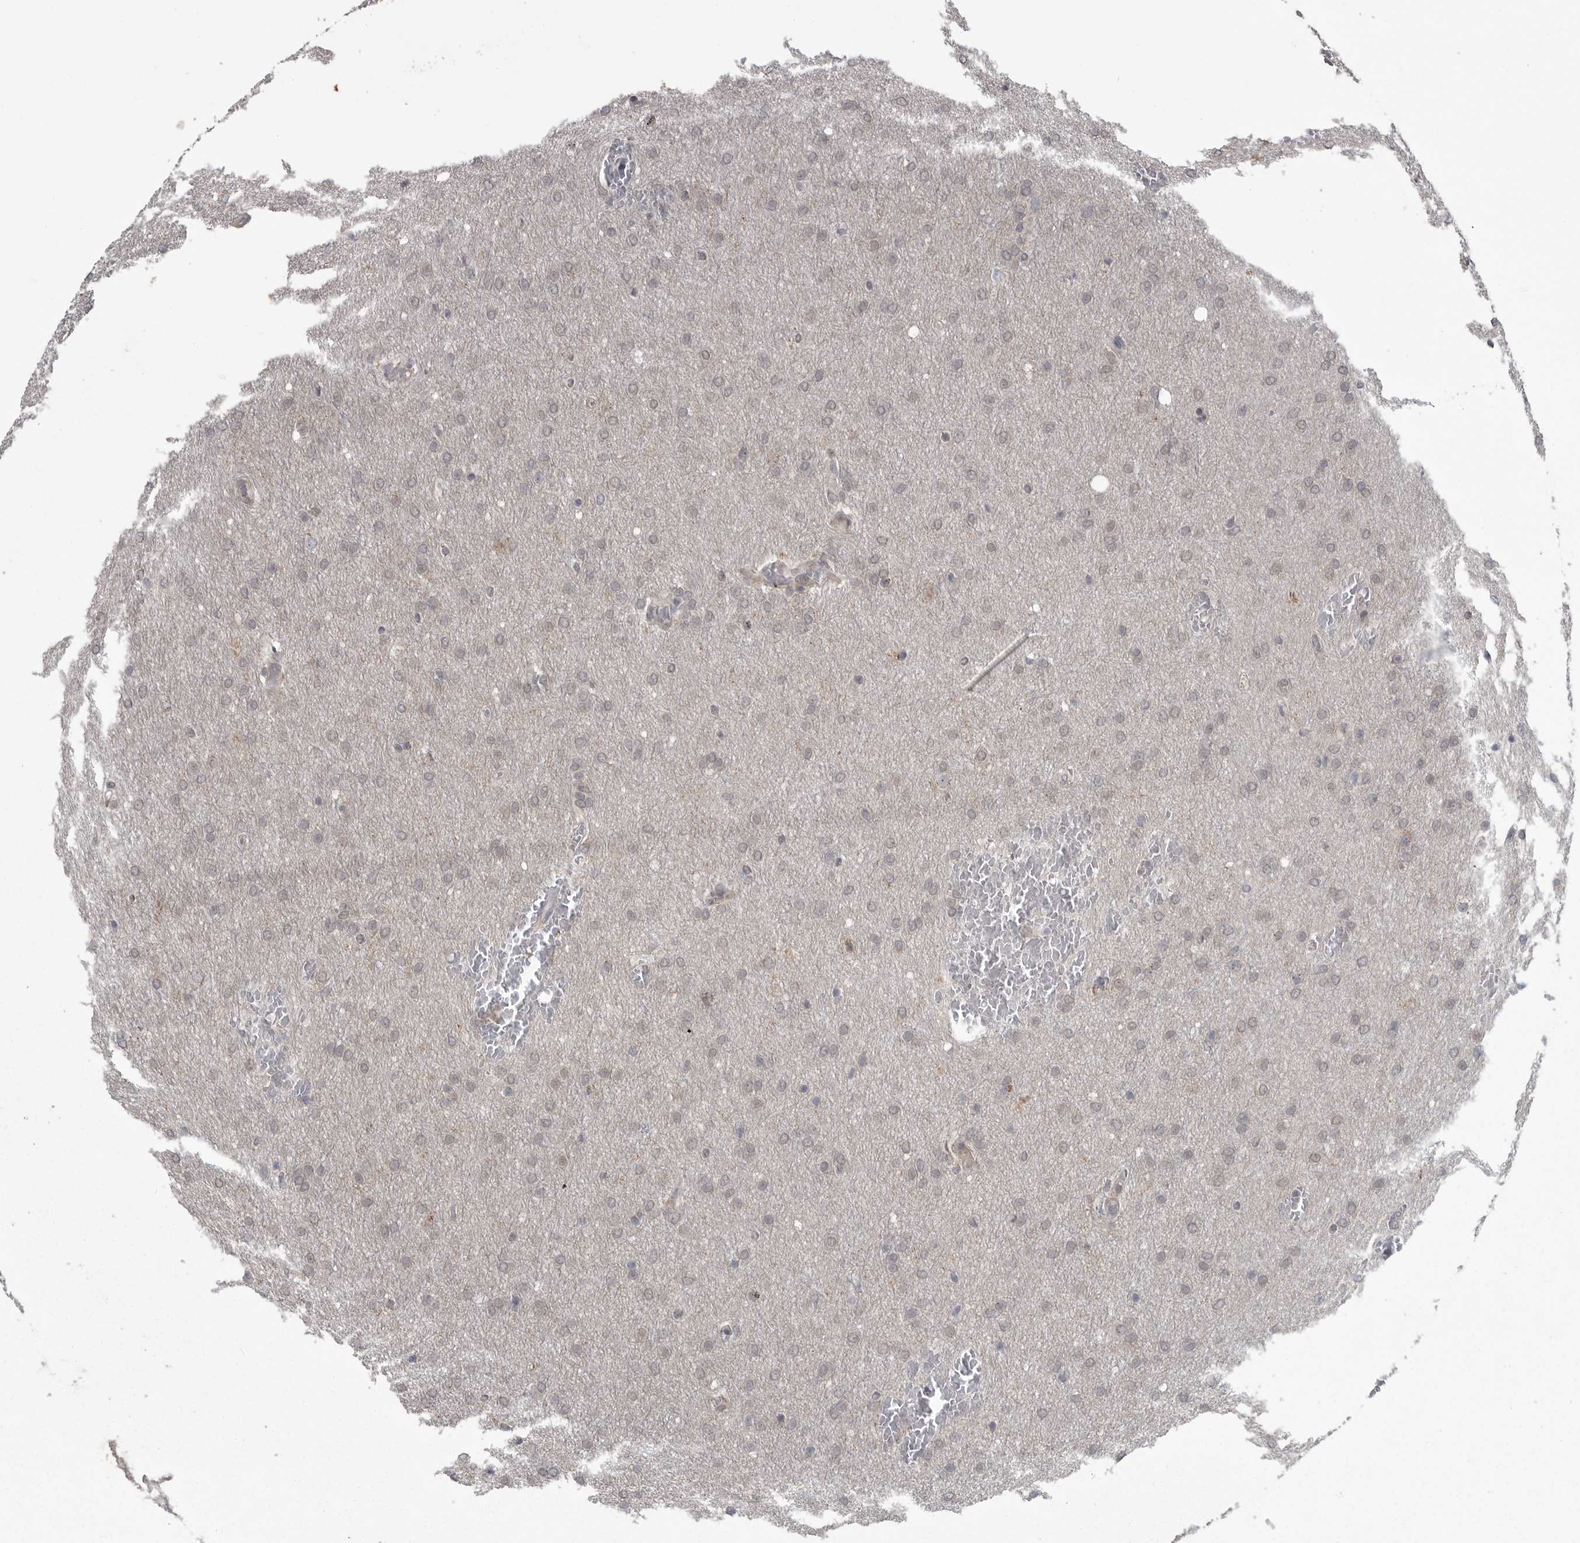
{"staining": {"intensity": "weak", "quantity": "<25%", "location": "cytoplasmic/membranous"}, "tissue": "glioma", "cell_type": "Tumor cells", "image_type": "cancer", "snomed": [{"axis": "morphology", "description": "Glioma, malignant, Low grade"}, {"axis": "topography", "description": "Brain"}], "caption": "Tumor cells are negative for brown protein staining in glioma. The staining is performed using DAB brown chromogen with nuclei counter-stained in using hematoxylin.", "gene": "PPP1R9A", "patient": {"sex": "female", "age": 37}}